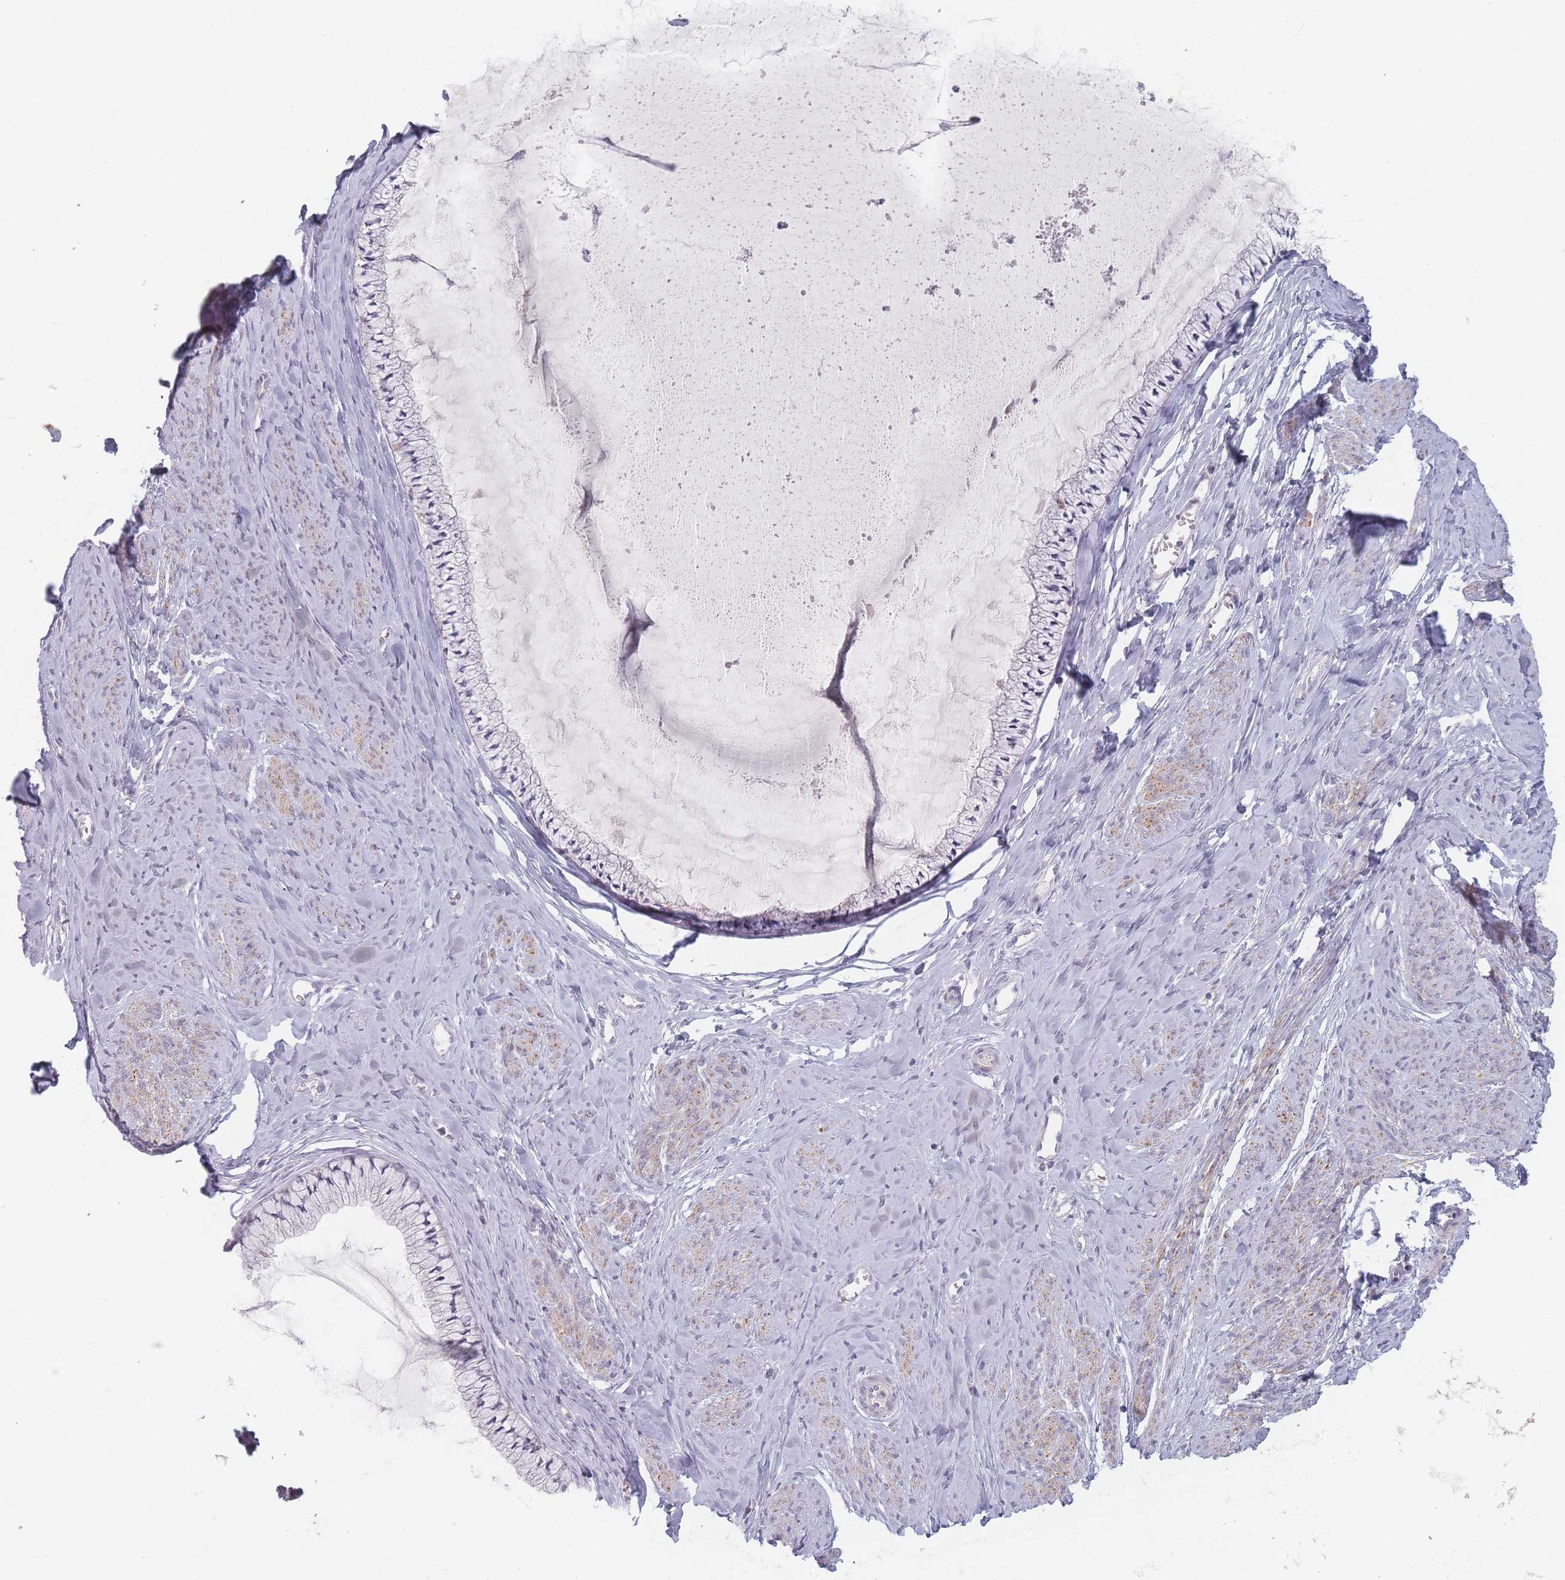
{"staining": {"intensity": "negative", "quantity": "none", "location": "none"}, "tissue": "cervix", "cell_type": "Glandular cells", "image_type": "normal", "snomed": [{"axis": "morphology", "description": "Normal tissue, NOS"}, {"axis": "topography", "description": "Cervix"}], "caption": "DAB (3,3'-diaminobenzidine) immunohistochemical staining of benign human cervix exhibits no significant staining in glandular cells.", "gene": "TMOD1", "patient": {"sex": "female", "age": 42}}